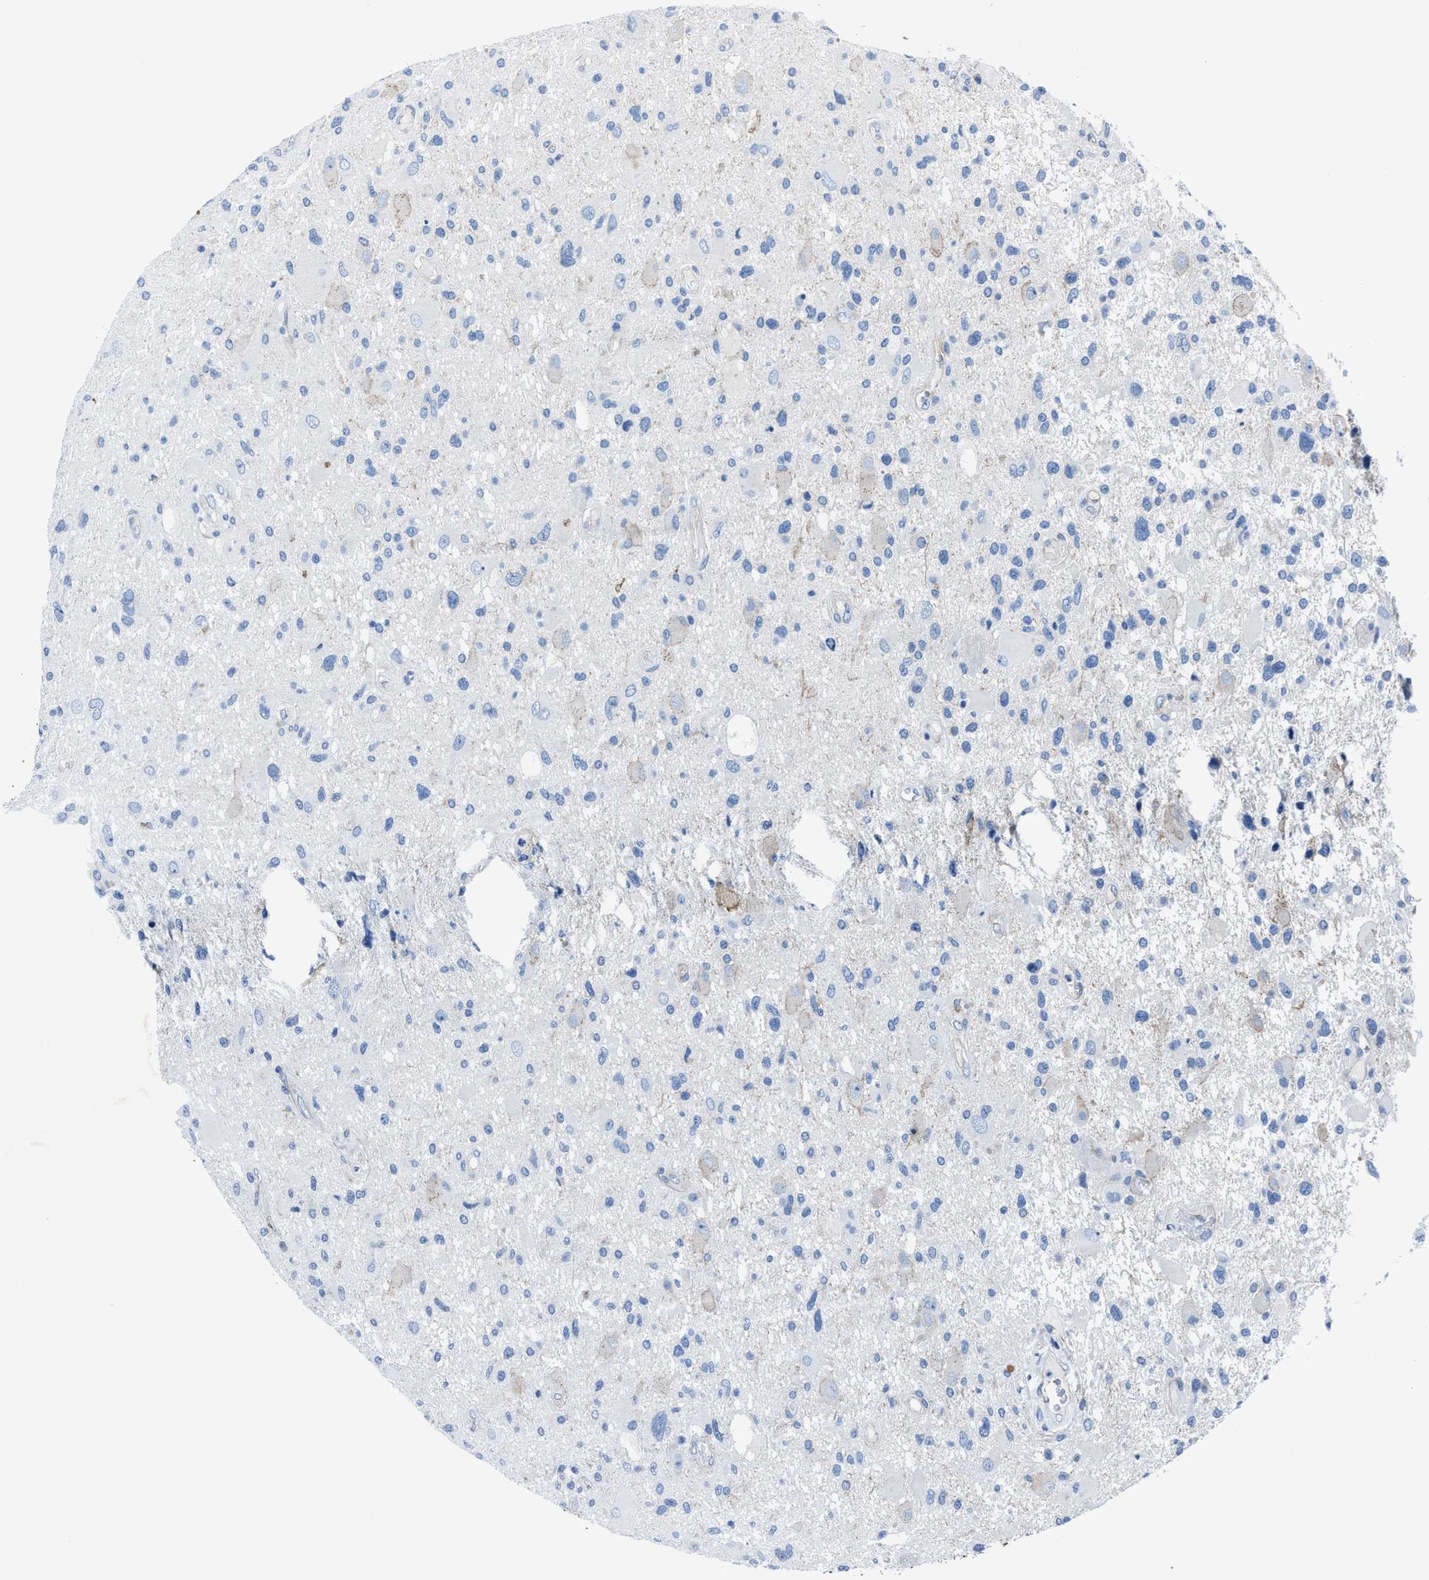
{"staining": {"intensity": "negative", "quantity": "none", "location": "none"}, "tissue": "glioma", "cell_type": "Tumor cells", "image_type": "cancer", "snomed": [{"axis": "morphology", "description": "Glioma, malignant, High grade"}, {"axis": "topography", "description": "Brain"}], "caption": "High magnification brightfield microscopy of glioma stained with DAB (3,3'-diaminobenzidine) (brown) and counterstained with hematoxylin (blue): tumor cells show no significant positivity.", "gene": "LMO7", "patient": {"sex": "male", "age": 33}}